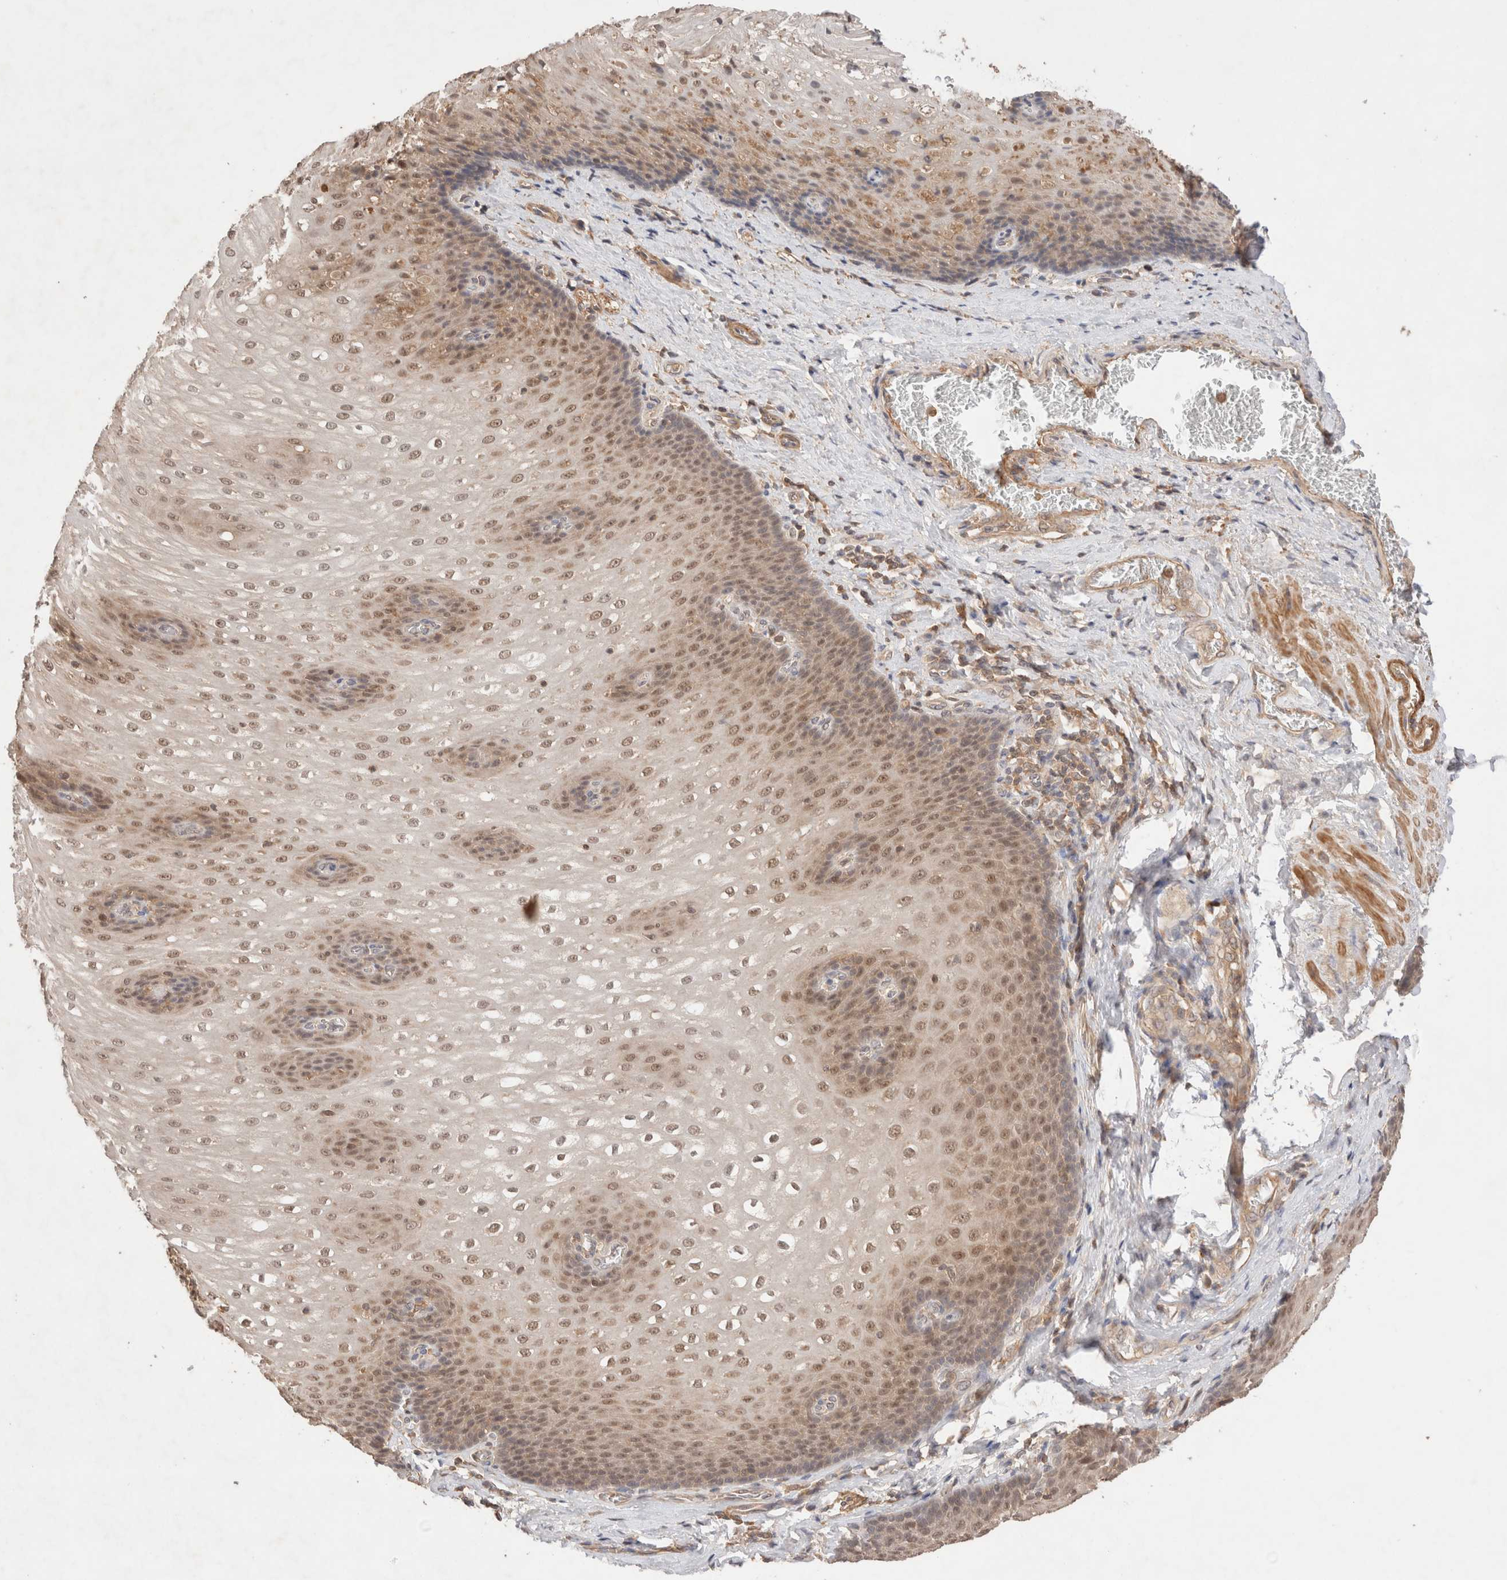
{"staining": {"intensity": "moderate", "quantity": ">75%", "location": "cytoplasmic/membranous,nuclear"}, "tissue": "esophagus", "cell_type": "Squamous epithelial cells", "image_type": "normal", "snomed": [{"axis": "morphology", "description": "Normal tissue, NOS"}, {"axis": "topography", "description": "Esophagus"}], "caption": "Moderate cytoplasmic/membranous,nuclear positivity for a protein is appreciated in approximately >75% of squamous epithelial cells of normal esophagus using IHC.", "gene": "CARNMT1", "patient": {"sex": "male", "age": 48}}